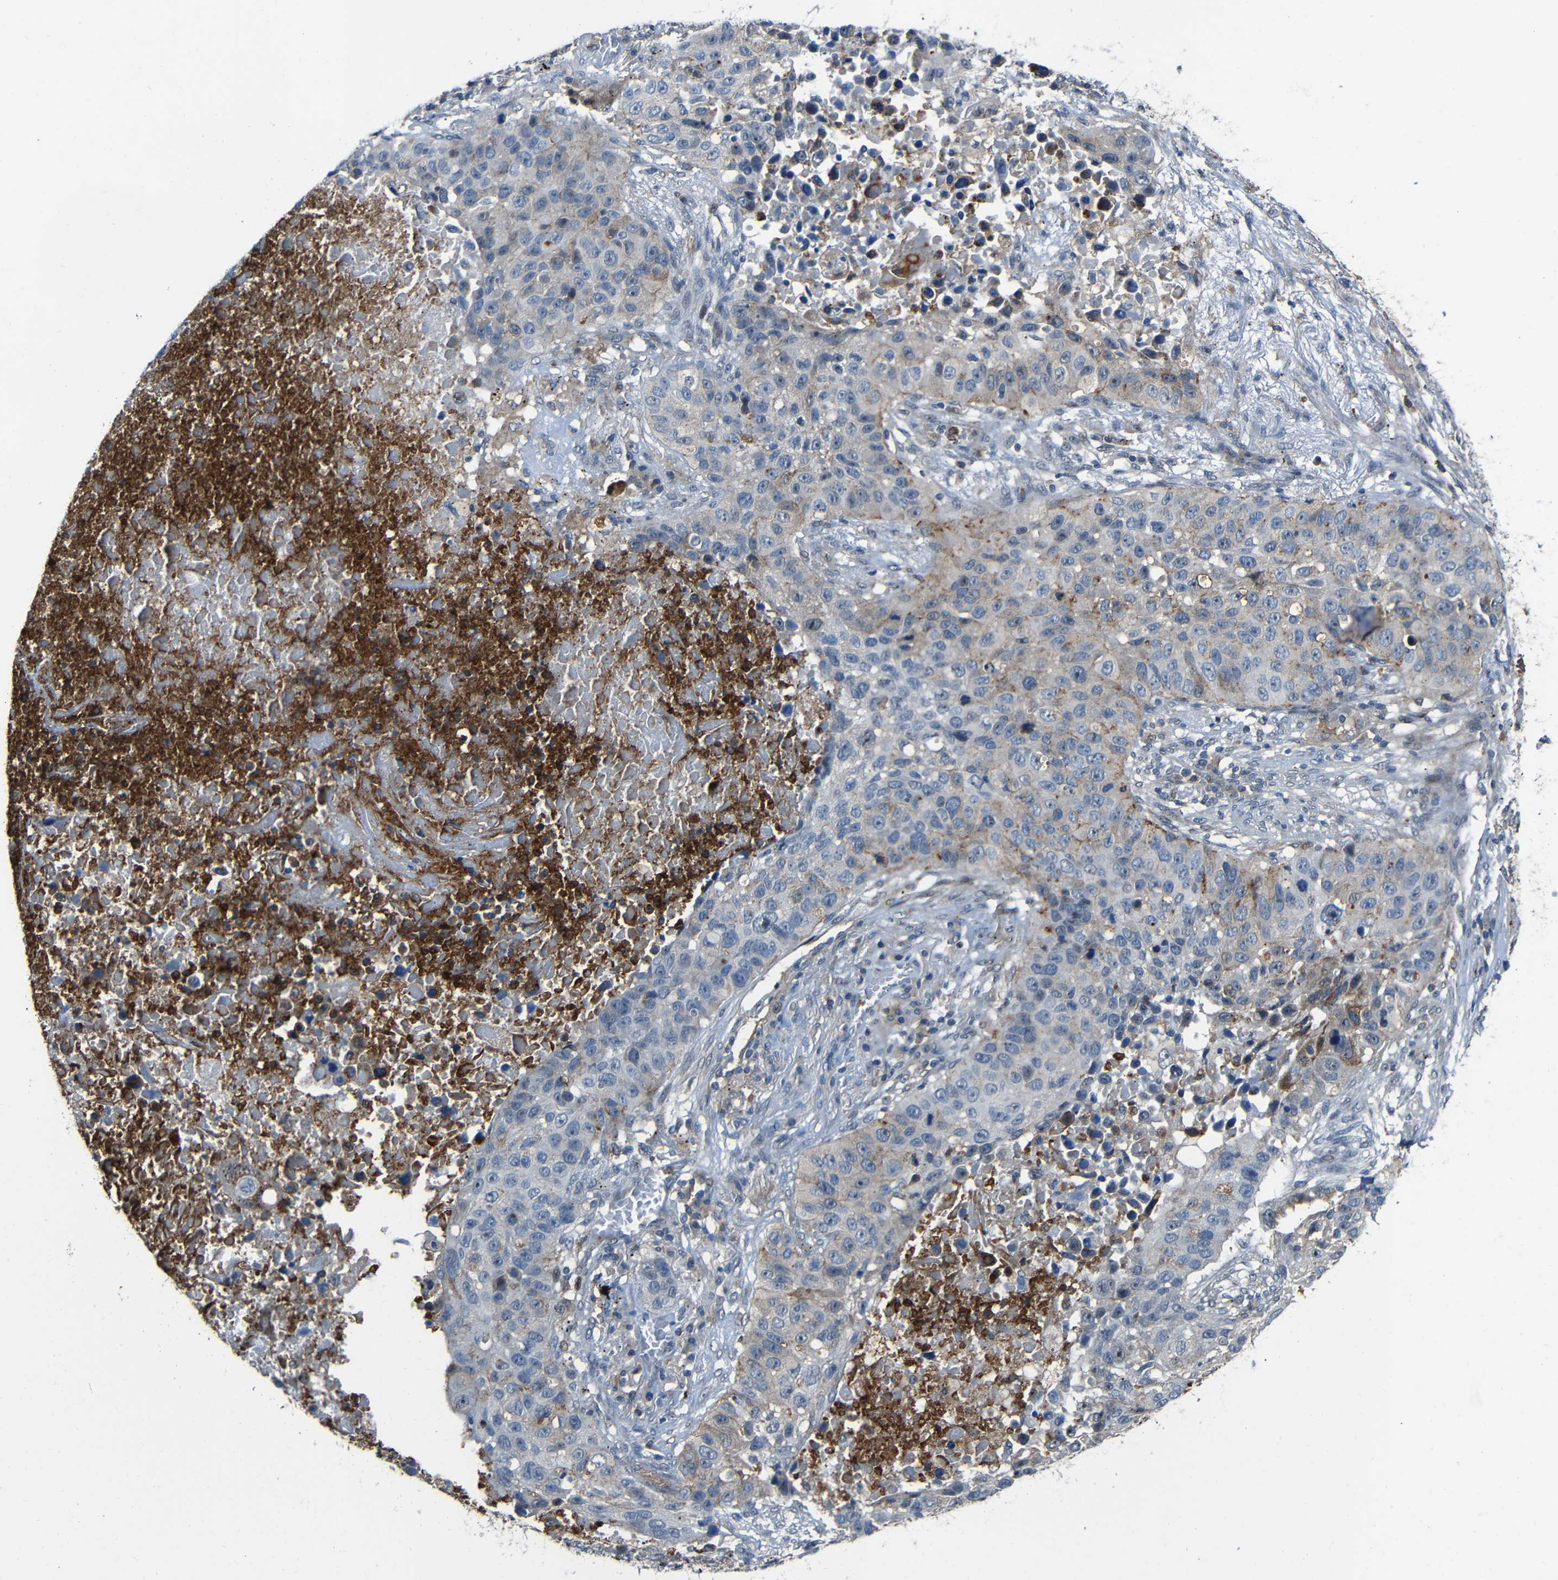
{"staining": {"intensity": "moderate", "quantity": "25%-75%", "location": "cytoplasmic/membranous"}, "tissue": "lung cancer", "cell_type": "Tumor cells", "image_type": "cancer", "snomed": [{"axis": "morphology", "description": "Squamous cell carcinoma, NOS"}, {"axis": "topography", "description": "Lung"}], "caption": "Lung cancer tissue reveals moderate cytoplasmic/membranous staining in approximately 25%-75% of tumor cells, visualized by immunohistochemistry. (IHC, brightfield microscopy, high magnification).", "gene": "DNAJC5", "patient": {"sex": "male", "age": 57}}